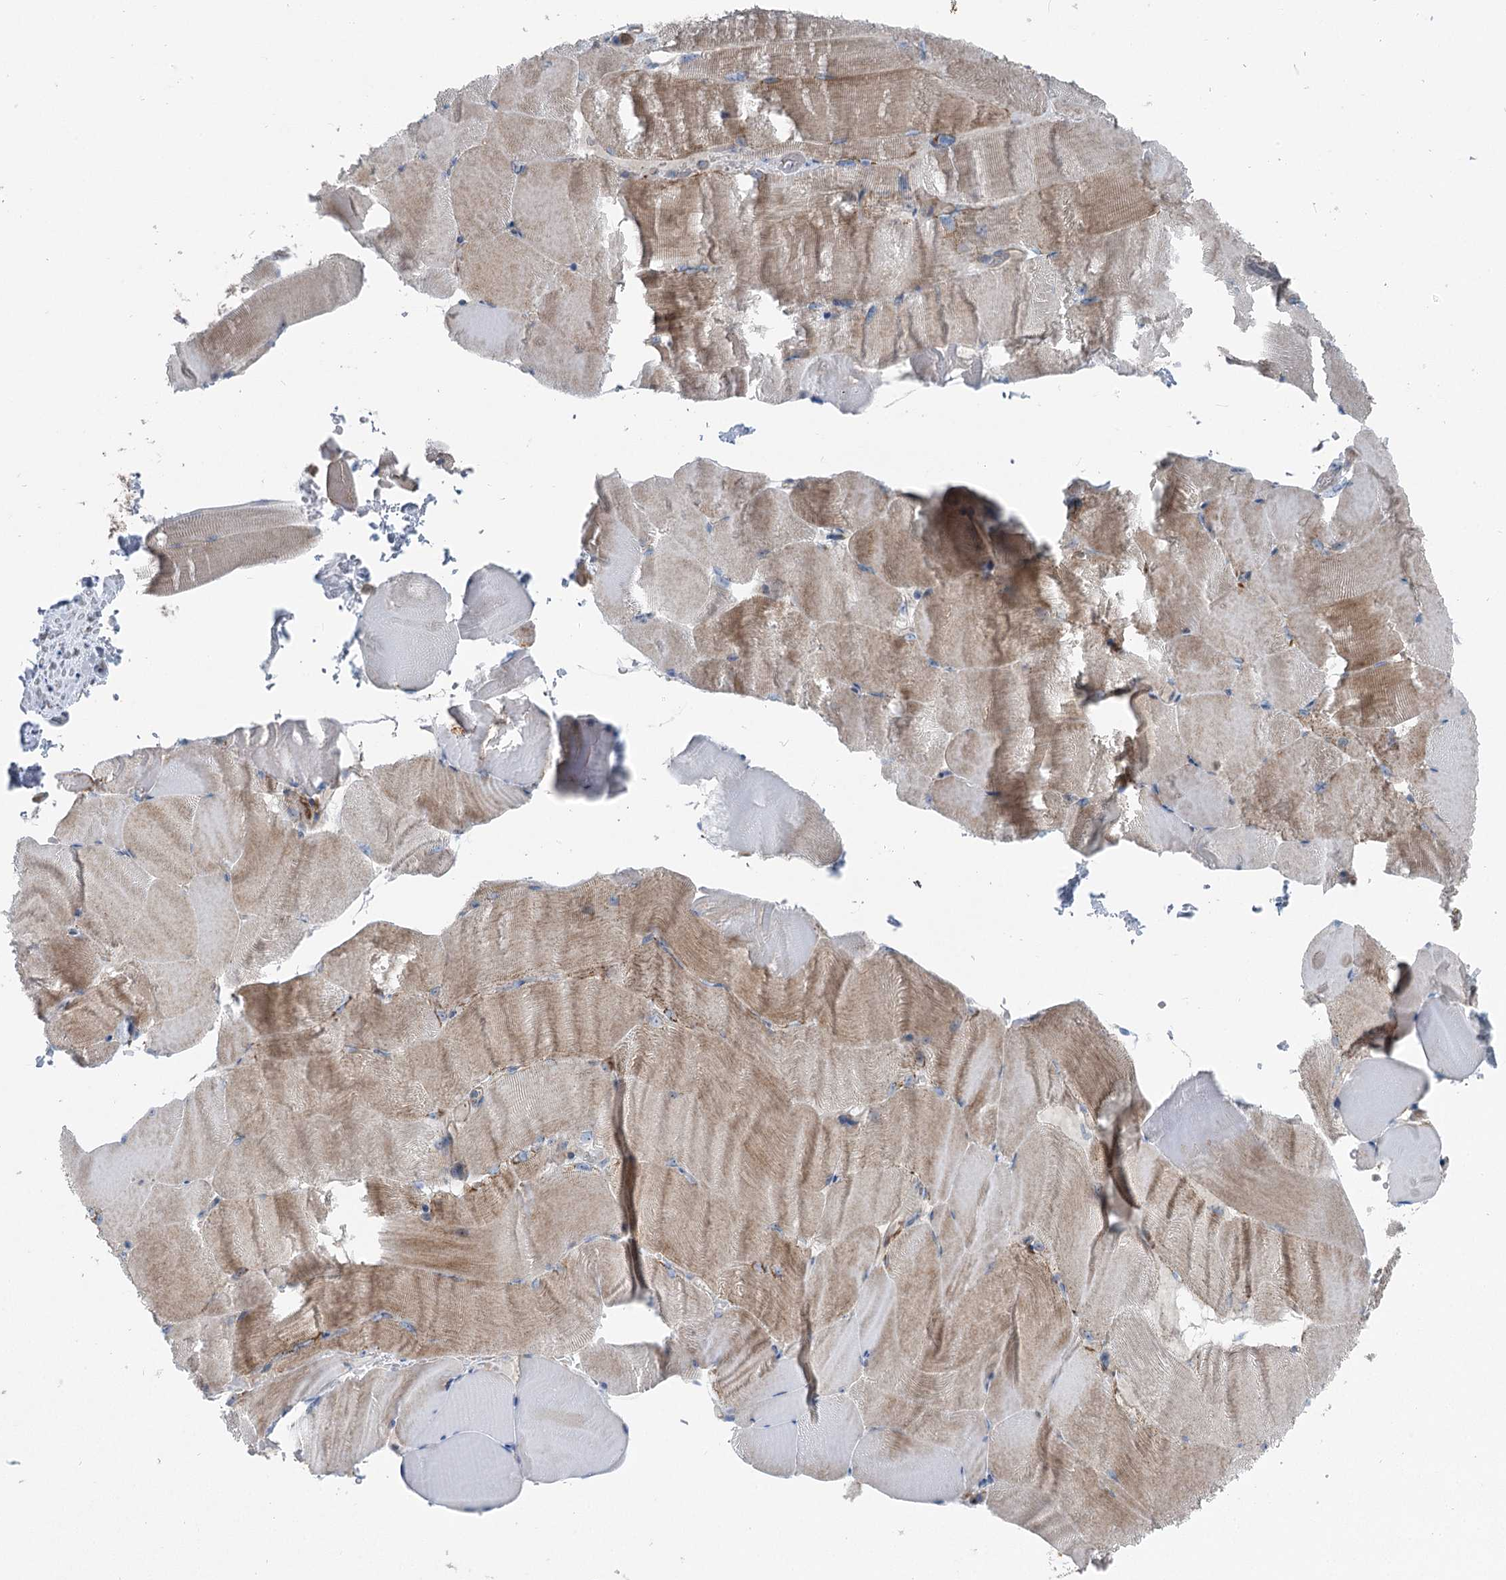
{"staining": {"intensity": "weak", "quantity": "25%-75%", "location": "cytoplasmic/membranous"}, "tissue": "skeletal muscle", "cell_type": "Myocytes", "image_type": "normal", "snomed": [{"axis": "morphology", "description": "Normal tissue, NOS"}, {"axis": "topography", "description": "Skeletal muscle"}, {"axis": "topography", "description": "Parathyroid gland"}], "caption": "A micrograph showing weak cytoplasmic/membranous staining in approximately 25%-75% of myocytes in unremarkable skeletal muscle, as visualized by brown immunohistochemical staining.", "gene": "MARK2", "patient": {"sex": "female", "age": 37}}